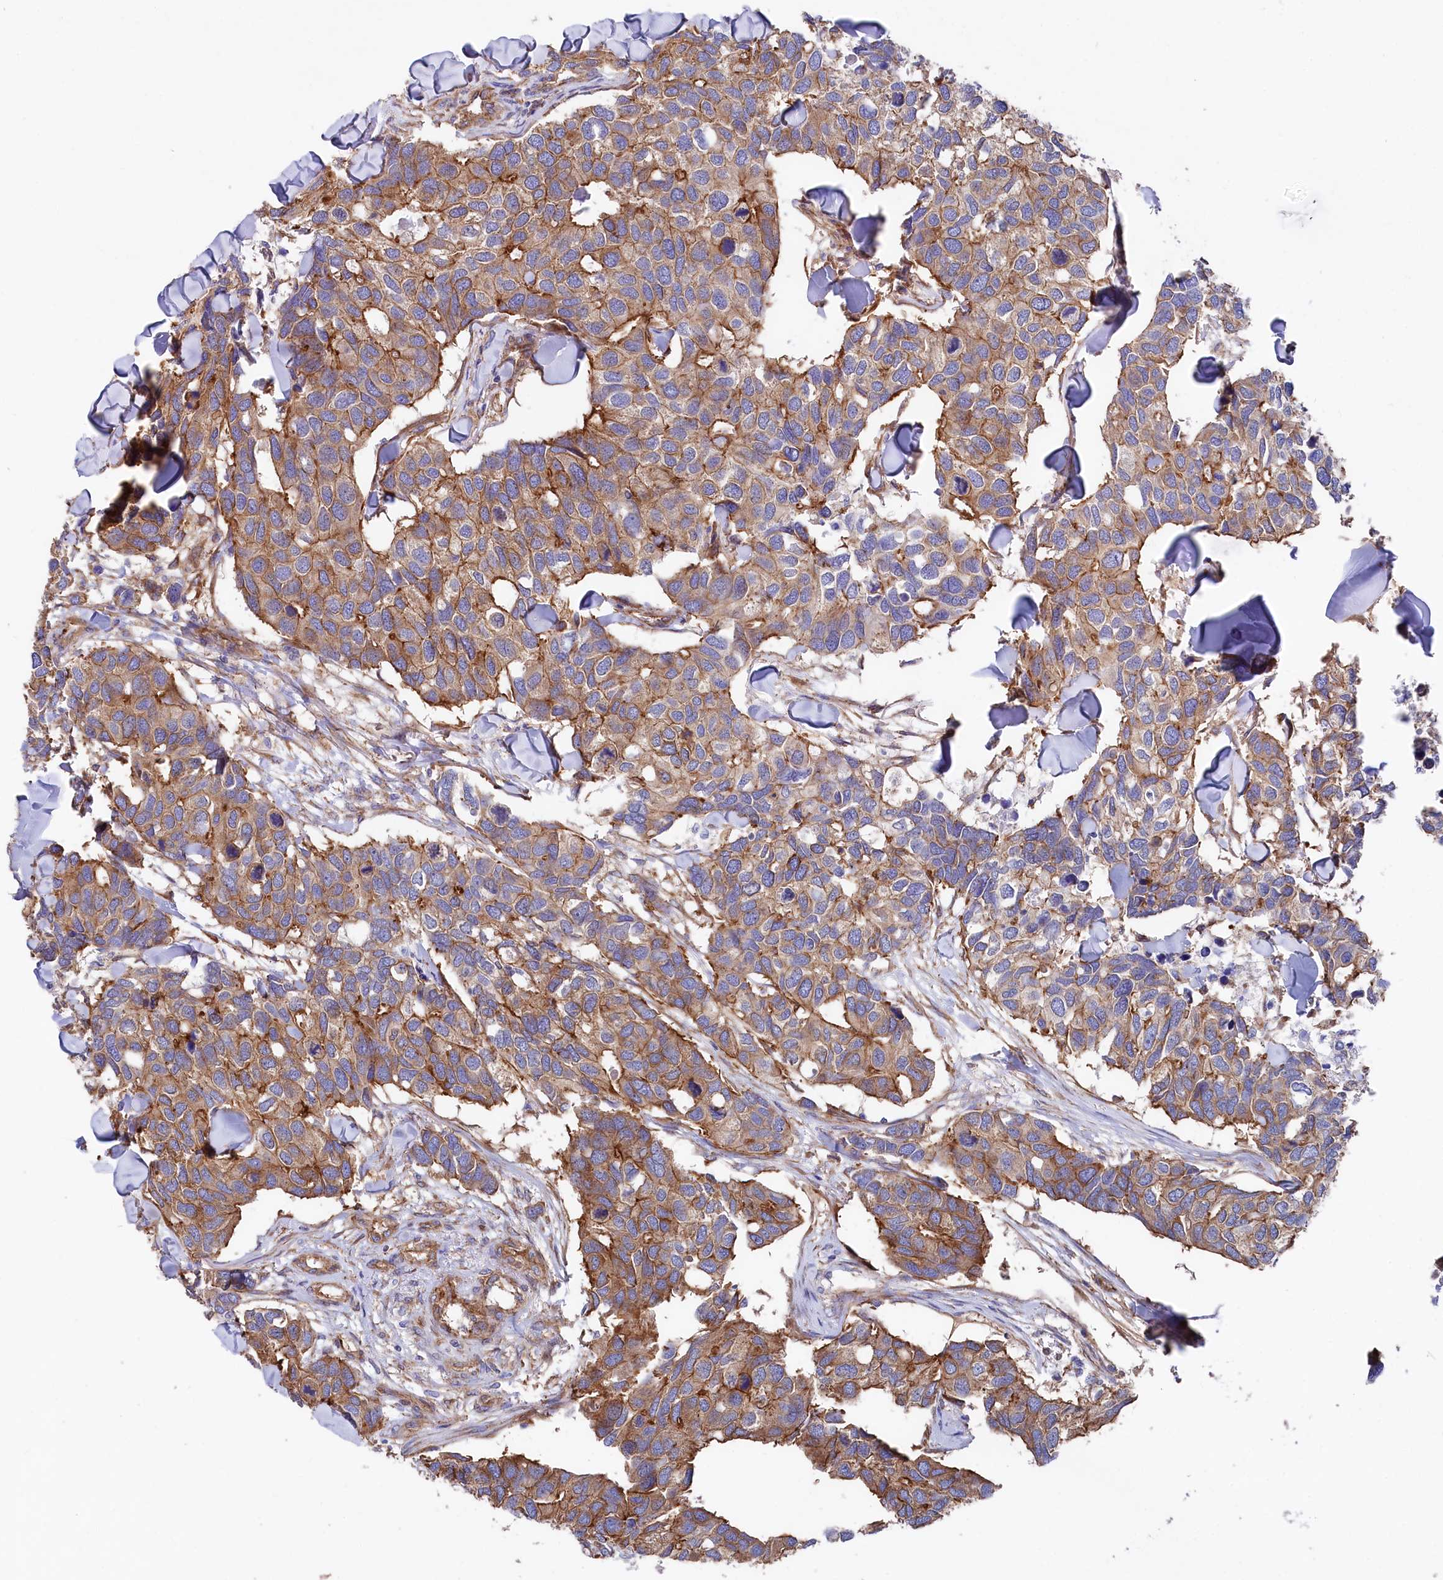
{"staining": {"intensity": "moderate", "quantity": ">75%", "location": "cytoplasmic/membranous"}, "tissue": "breast cancer", "cell_type": "Tumor cells", "image_type": "cancer", "snomed": [{"axis": "morphology", "description": "Duct carcinoma"}, {"axis": "topography", "description": "Breast"}], "caption": "Moderate cytoplasmic/membranous staining for a protein is present in about >75% of tumor cells of invasive ductal carcinoma (breast) using IHC.", "gene": "TNKS1BP1", "patient": {"sex": "female", "age": 83}}